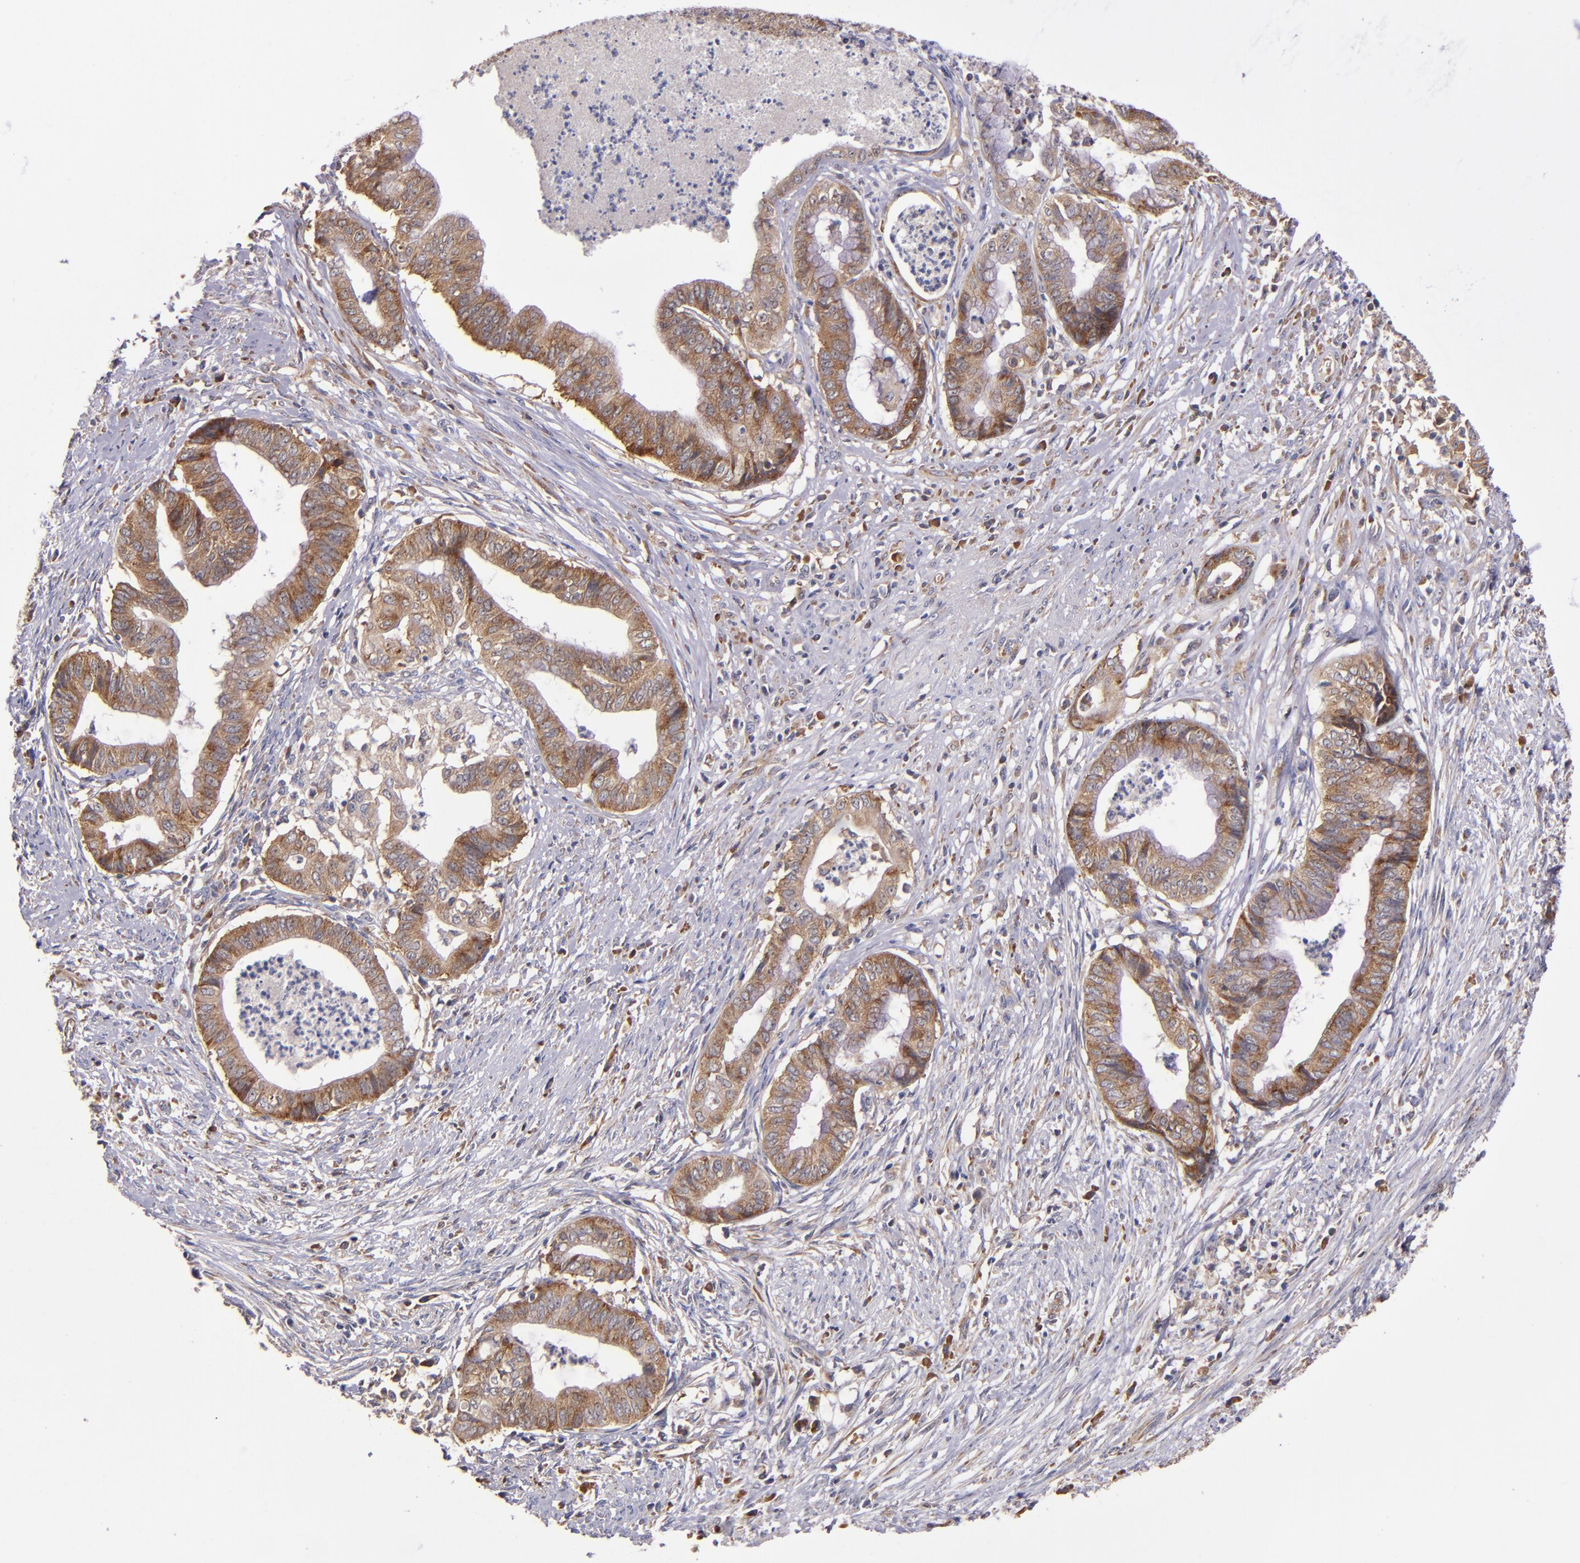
{"staining": {"intensity": "moderate", "quantity": ">75%", "location": "cytoplasmic/membranous"}, "tissue": "endometrial cancer", "cell_type": "Tumor cells", "image_type": "cancer", "snomed": [{"axis": "morphology", "description": "Necrosis, NOS"}, {"axis": "morphology", "description": "Adenocarcinoma, NOS"}, {"axis": "topography", "description": "Endometrium"}], "caption": "Endometrial cancer tissue shows moderate cytoplasmic/membranous expression in about >75% of tumor cells, visualized by immunohistochemistry.", "gene": "EIF4ENIF1", "patient": {"sex": "female", "age": 79}}